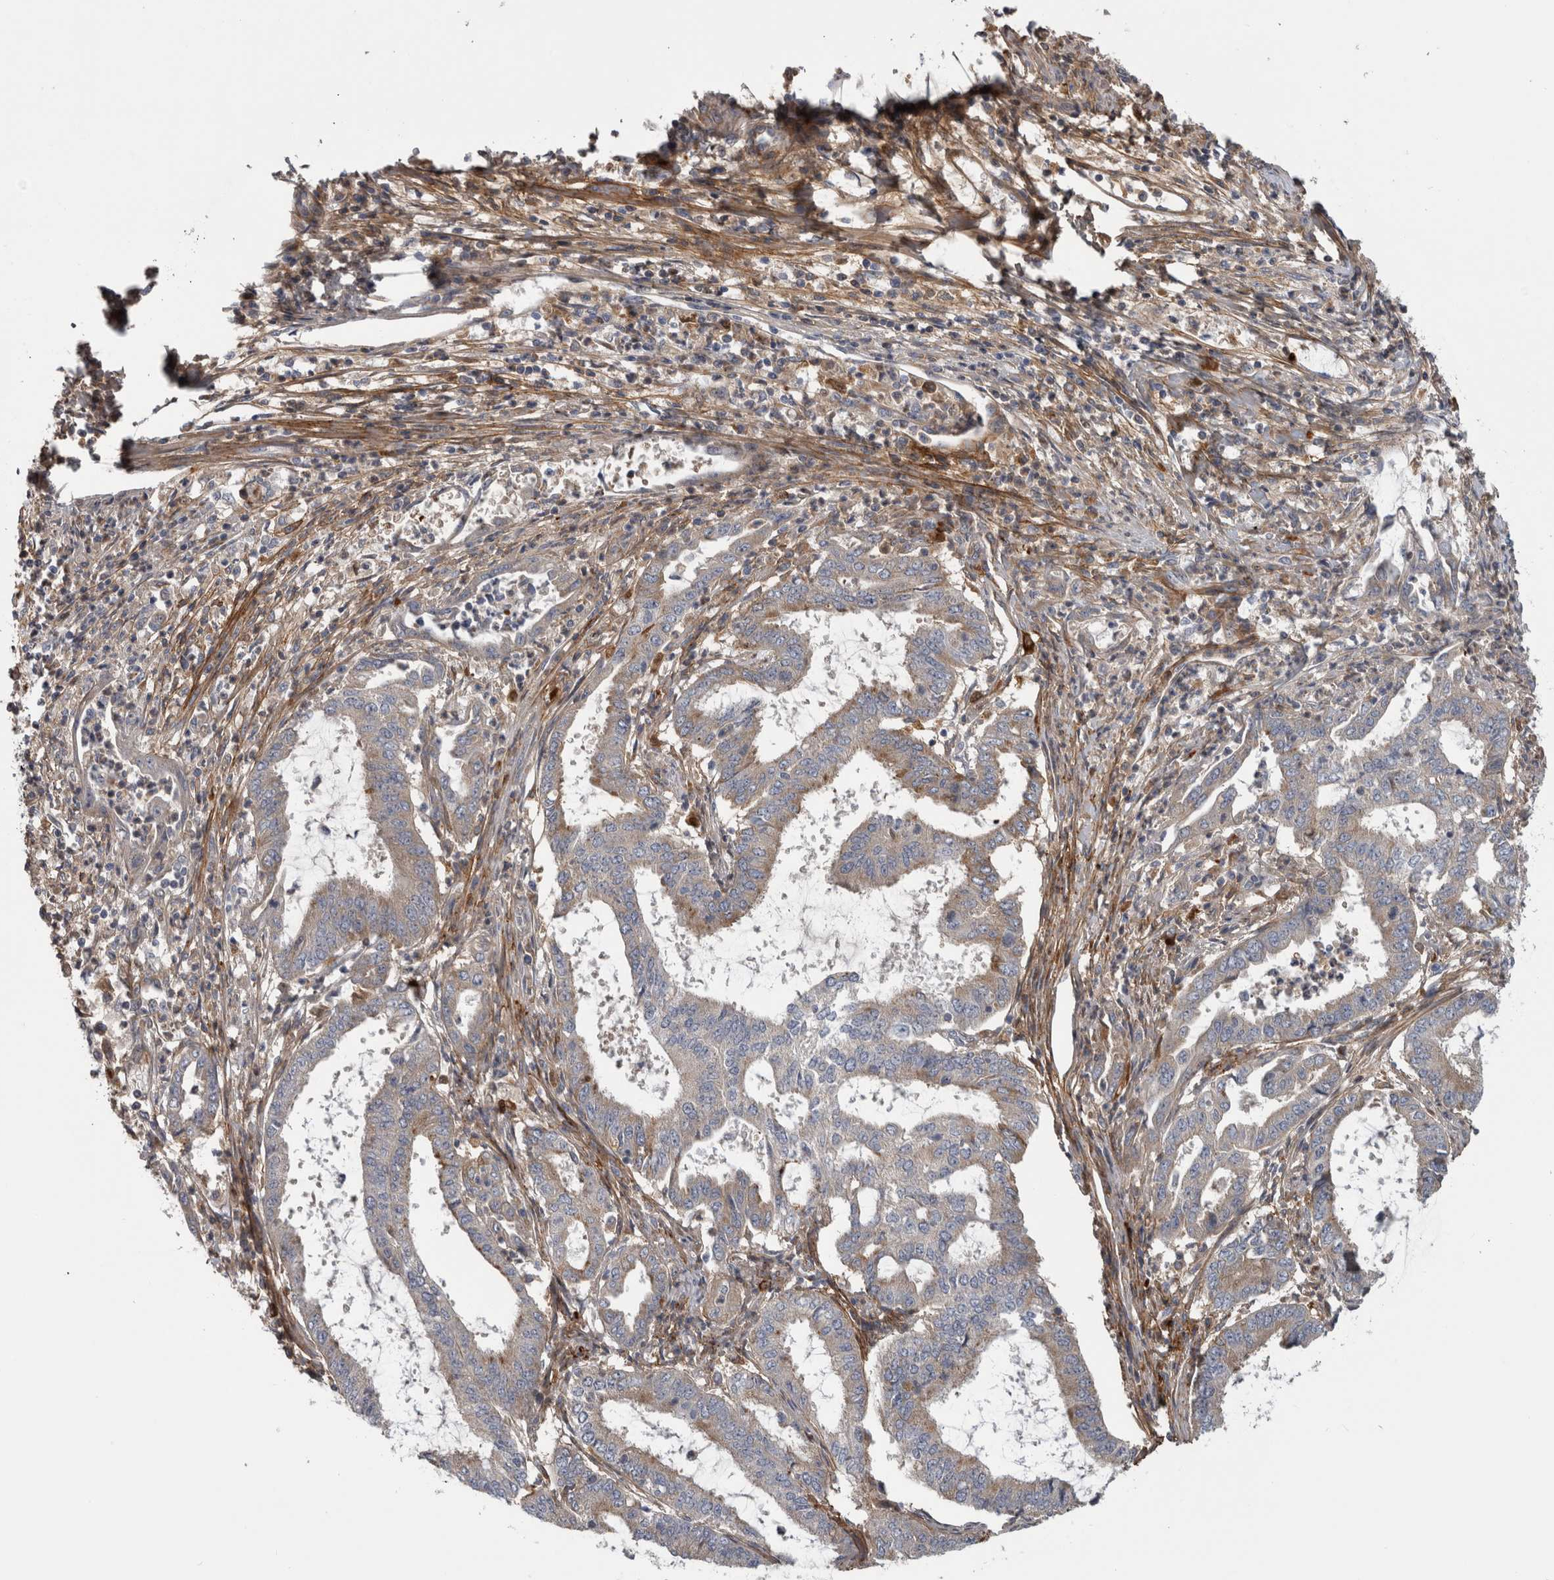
{"staining": {"intensity": "moderate", "quantity": "<25%", "location": "cytoplasmic/membranous"}, "tissue": "endometrial cancer", "cell_type": "Tumor cells", "image_type": "cancer", "snomed": [{"axis": "morphology", "description": "Adenocarcinoma, NOS"}, {"axis": "topography", "description": "Endometrium"}], "caption": "A brown stain shows moderate cytoplasmic/membranous expression of a protein in human endometrial cancer tumor cells. (DAB (3,3'-diaminobenzidine) = brown stain, brightfield microscopy at high magnification).", "gene": "ATXN2", "patient": {"sex": "female", "age": 51}}